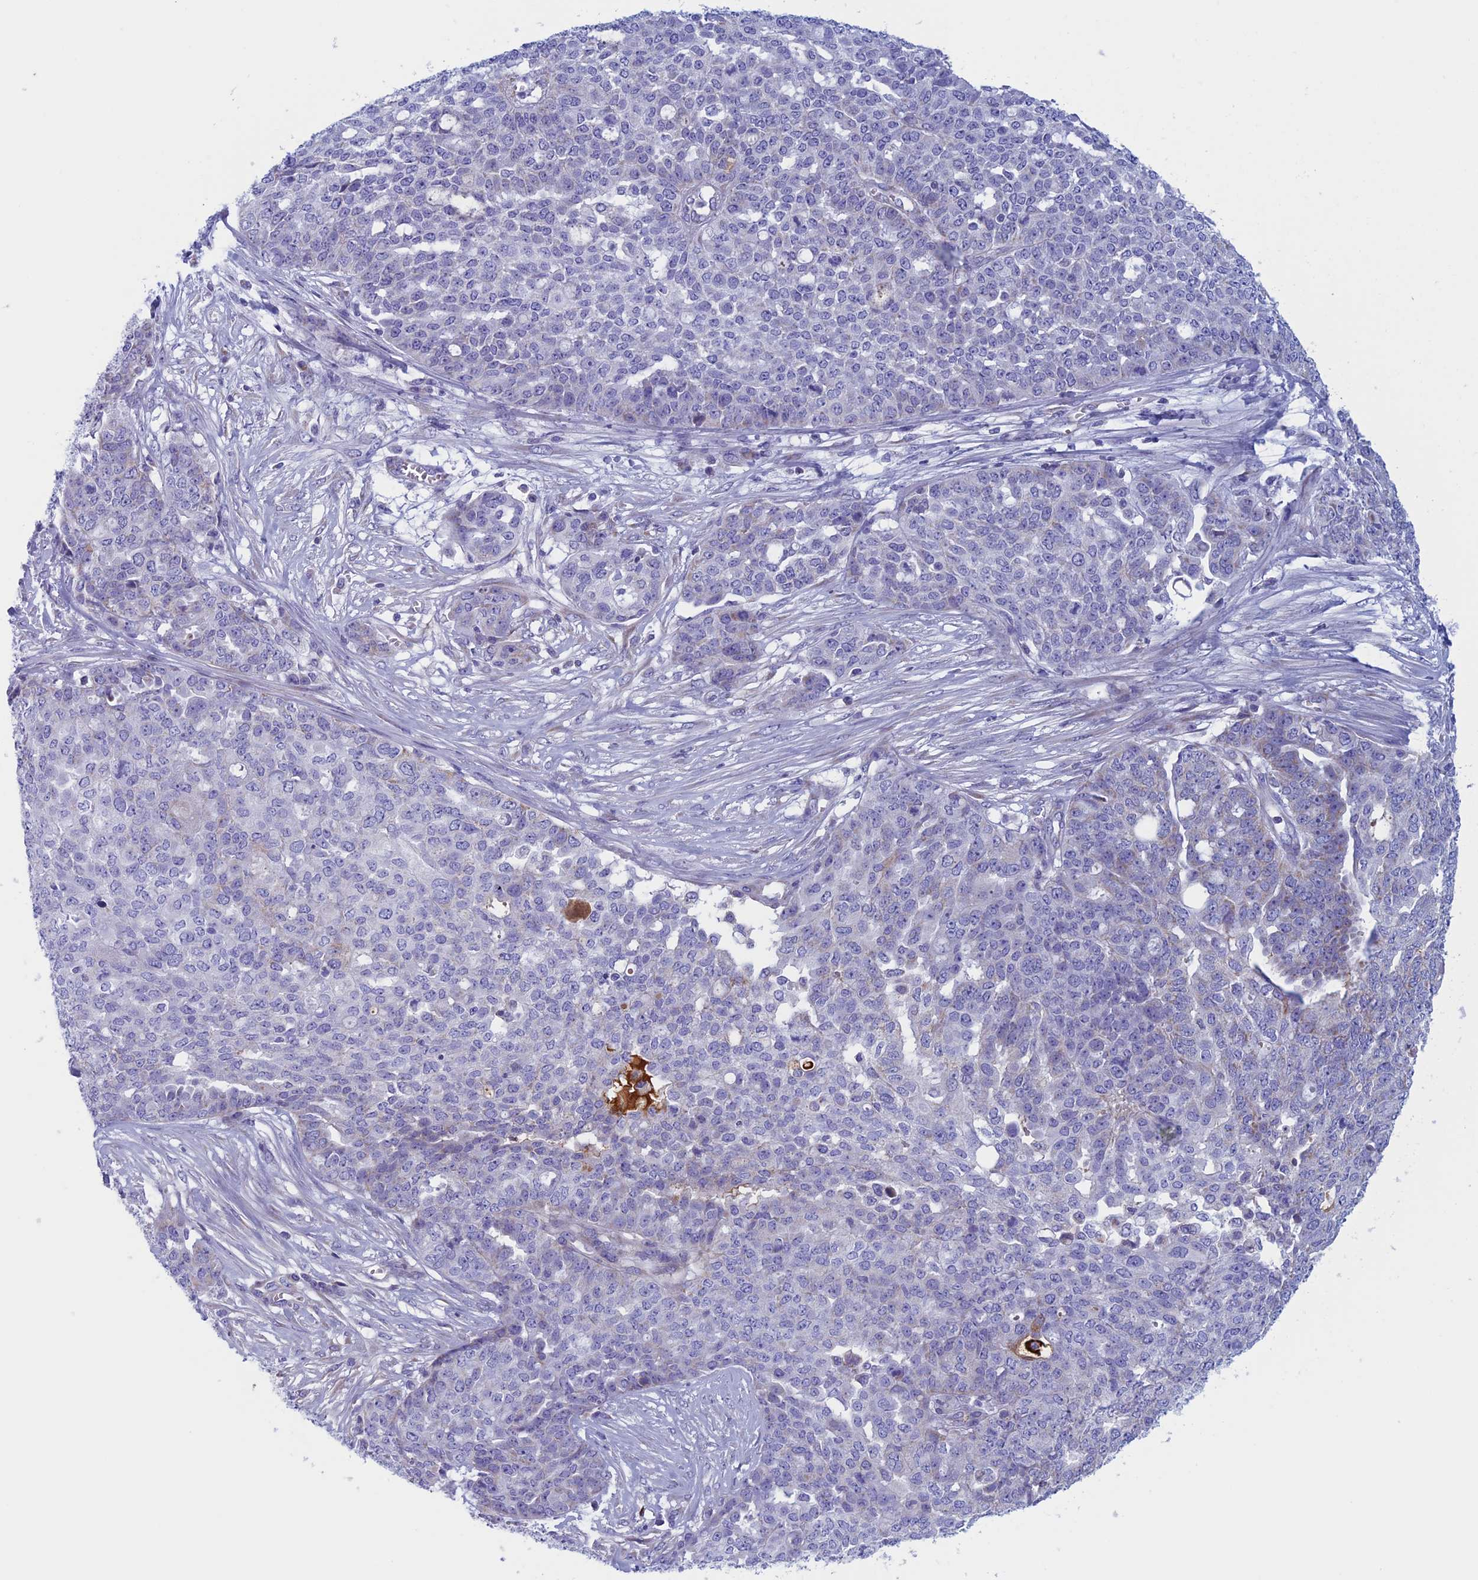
{"staining": {"intensity": "negative", "quantity": "none", "location": "none"}, "tissue": "ovarian cancer", "cell_type": "Tumor cells", "image_type": "cancer", "snomed": [{"axis": "morphology", "description": "Cystadenocarcinoma, serous, NOS"}, {"axis": "topography", "description": "Soft tissue"}, {"axis": "topography", "description": "Ovary"}], "caption": "This is an immunohistochemistry photomicrograph of ovarian serous cystadenocarcinoma. There is no staining in tumor cells.", "gene": "NDUFB9", "patient": {"sex": "female", "age": 57}}